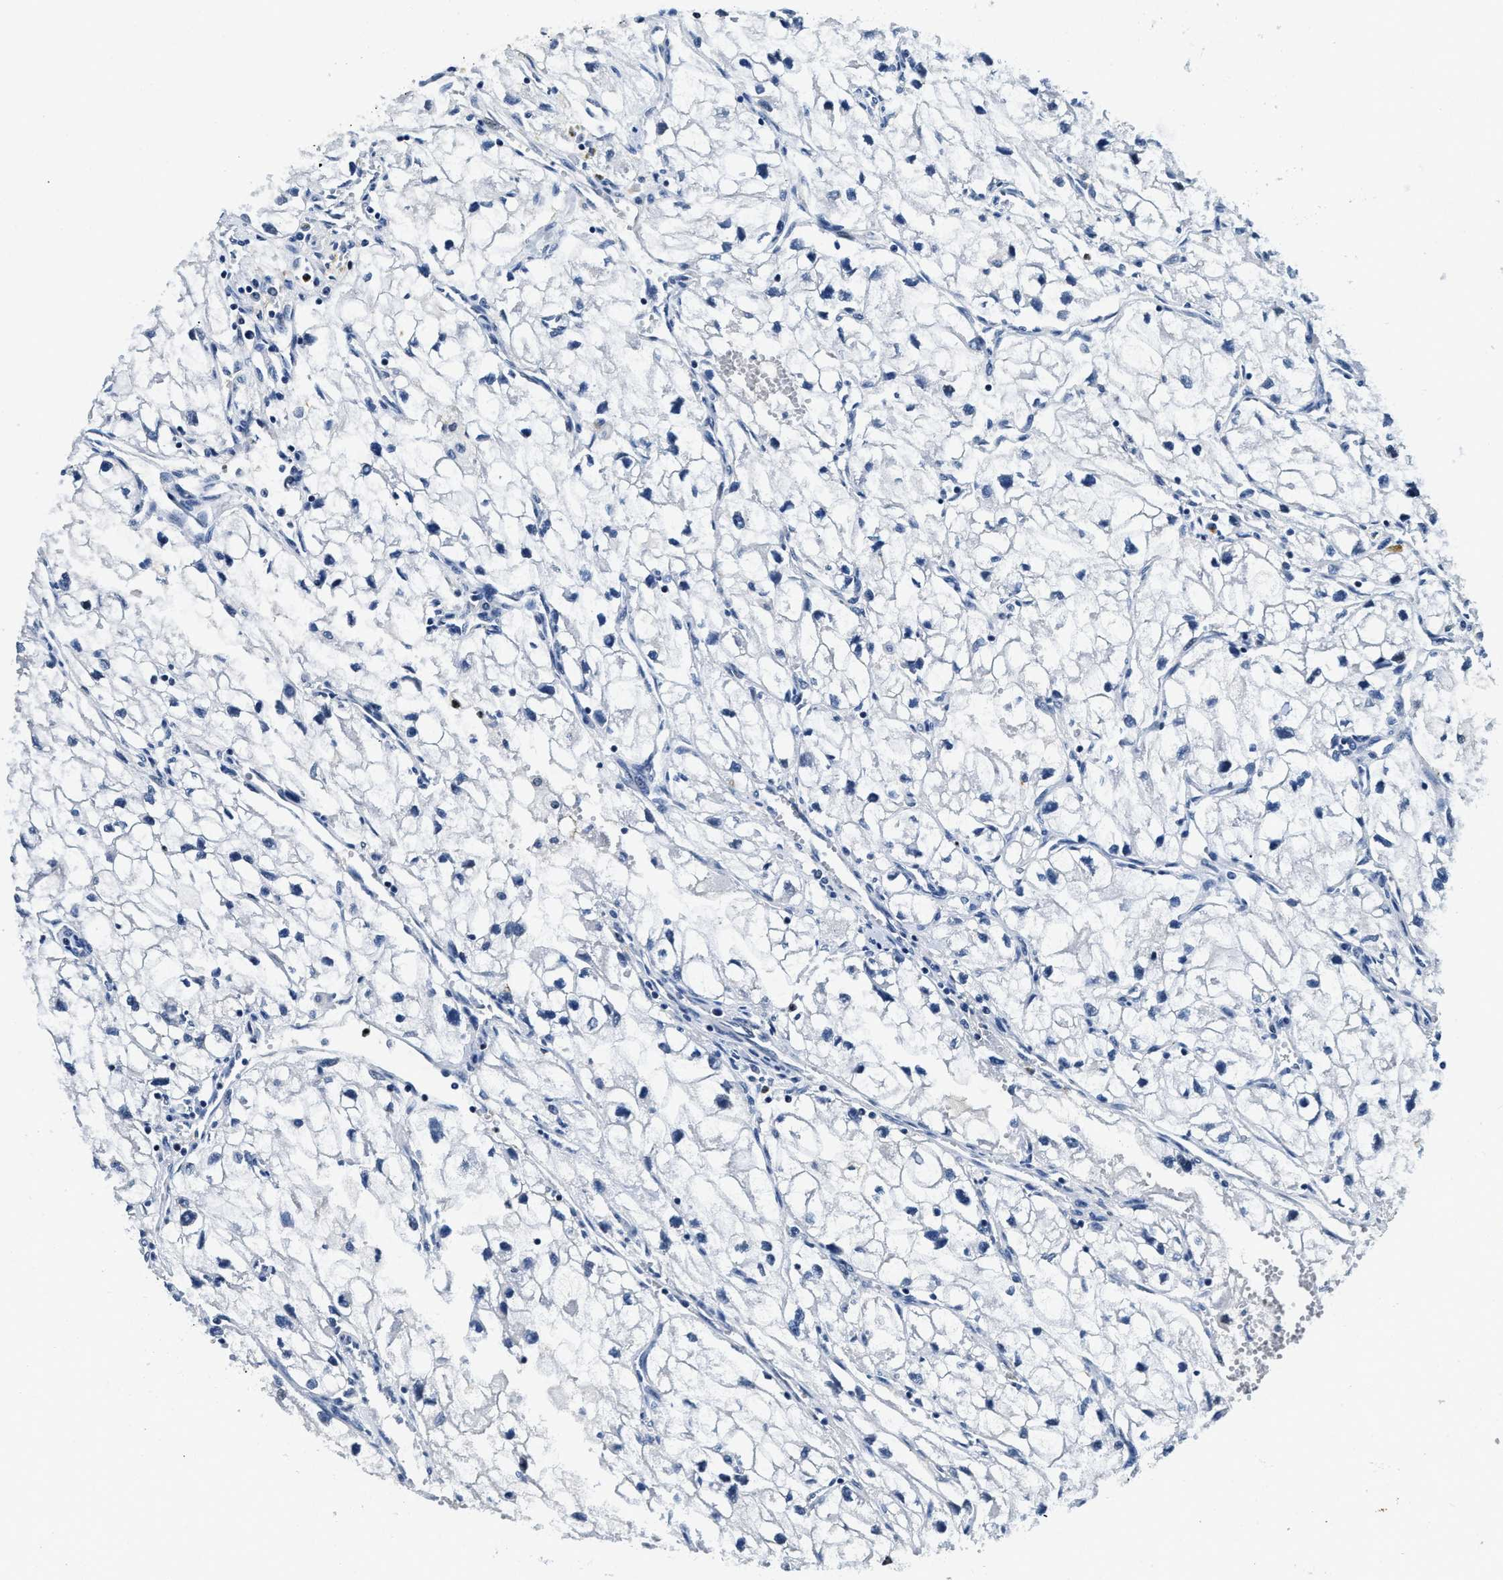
{"staining": {"intensity": "negative", "quantity": "none", "location": "none"}, "tissue": "renal cancer", "cell_type": "Tumor cells", "image_type": "cancer", "snomed": [{"axis": "morphology", "description": "Adenocarcinoma, NOS"}, {"axis": "topography", "description": "Kidney"}], "caption": "Immunohistochemistry of human renal adenocarcinoma exhibits no expression in tumor cells.", "gene": "ZC3HC1", "patient": {"sex": "female", "age": 70}}